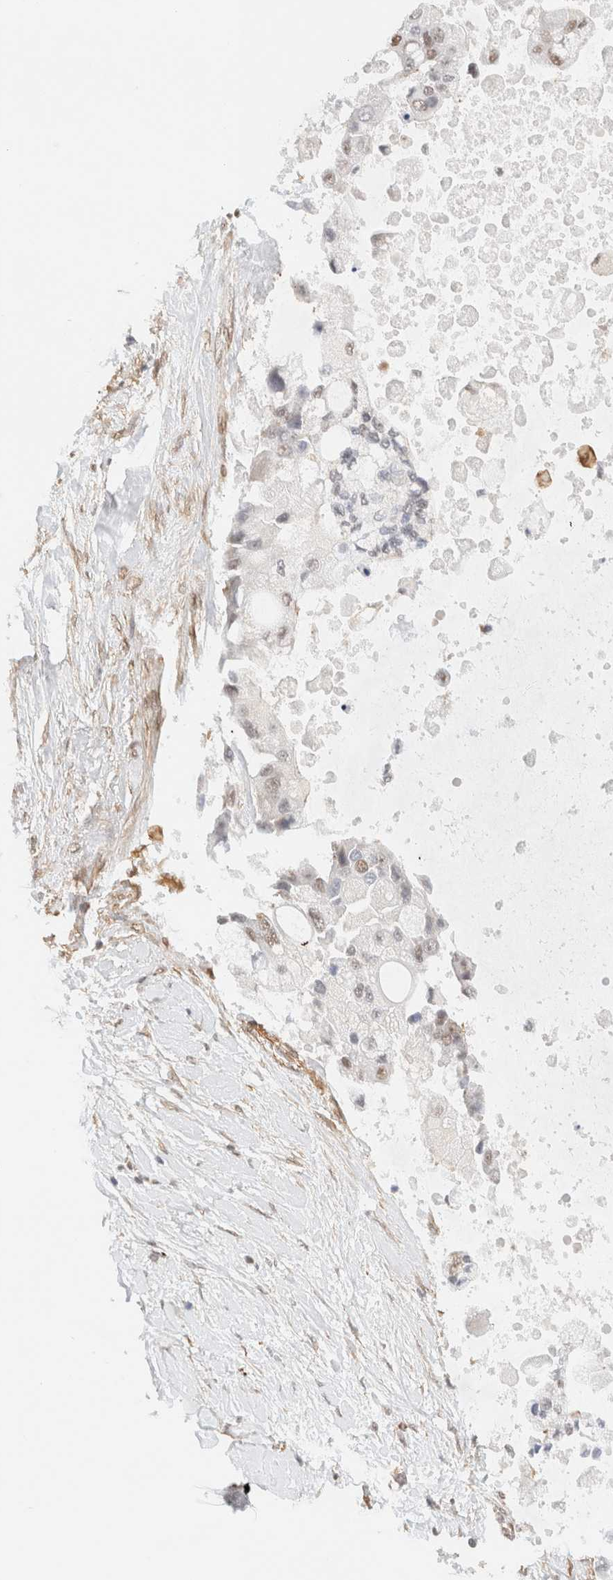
{"staining": {"intensity": "weak", "quantity": "<25%", "location": "nuclear"}, "tissue": "liver cancer", "cell_type": "Tumor cells", "image_type": "cancer", "snomed": [{"axis": "morphology", "description": "Cholangiocarcinoma"}, {"axis": "topography", "description": "Liver"}], "caption": "Protein analysis of cholangiocarcinoma (liver) demonstrates no significant expression in tumor cells.", "gene": "ARID5A", "patient": {"sex": "male", "age": 50}}